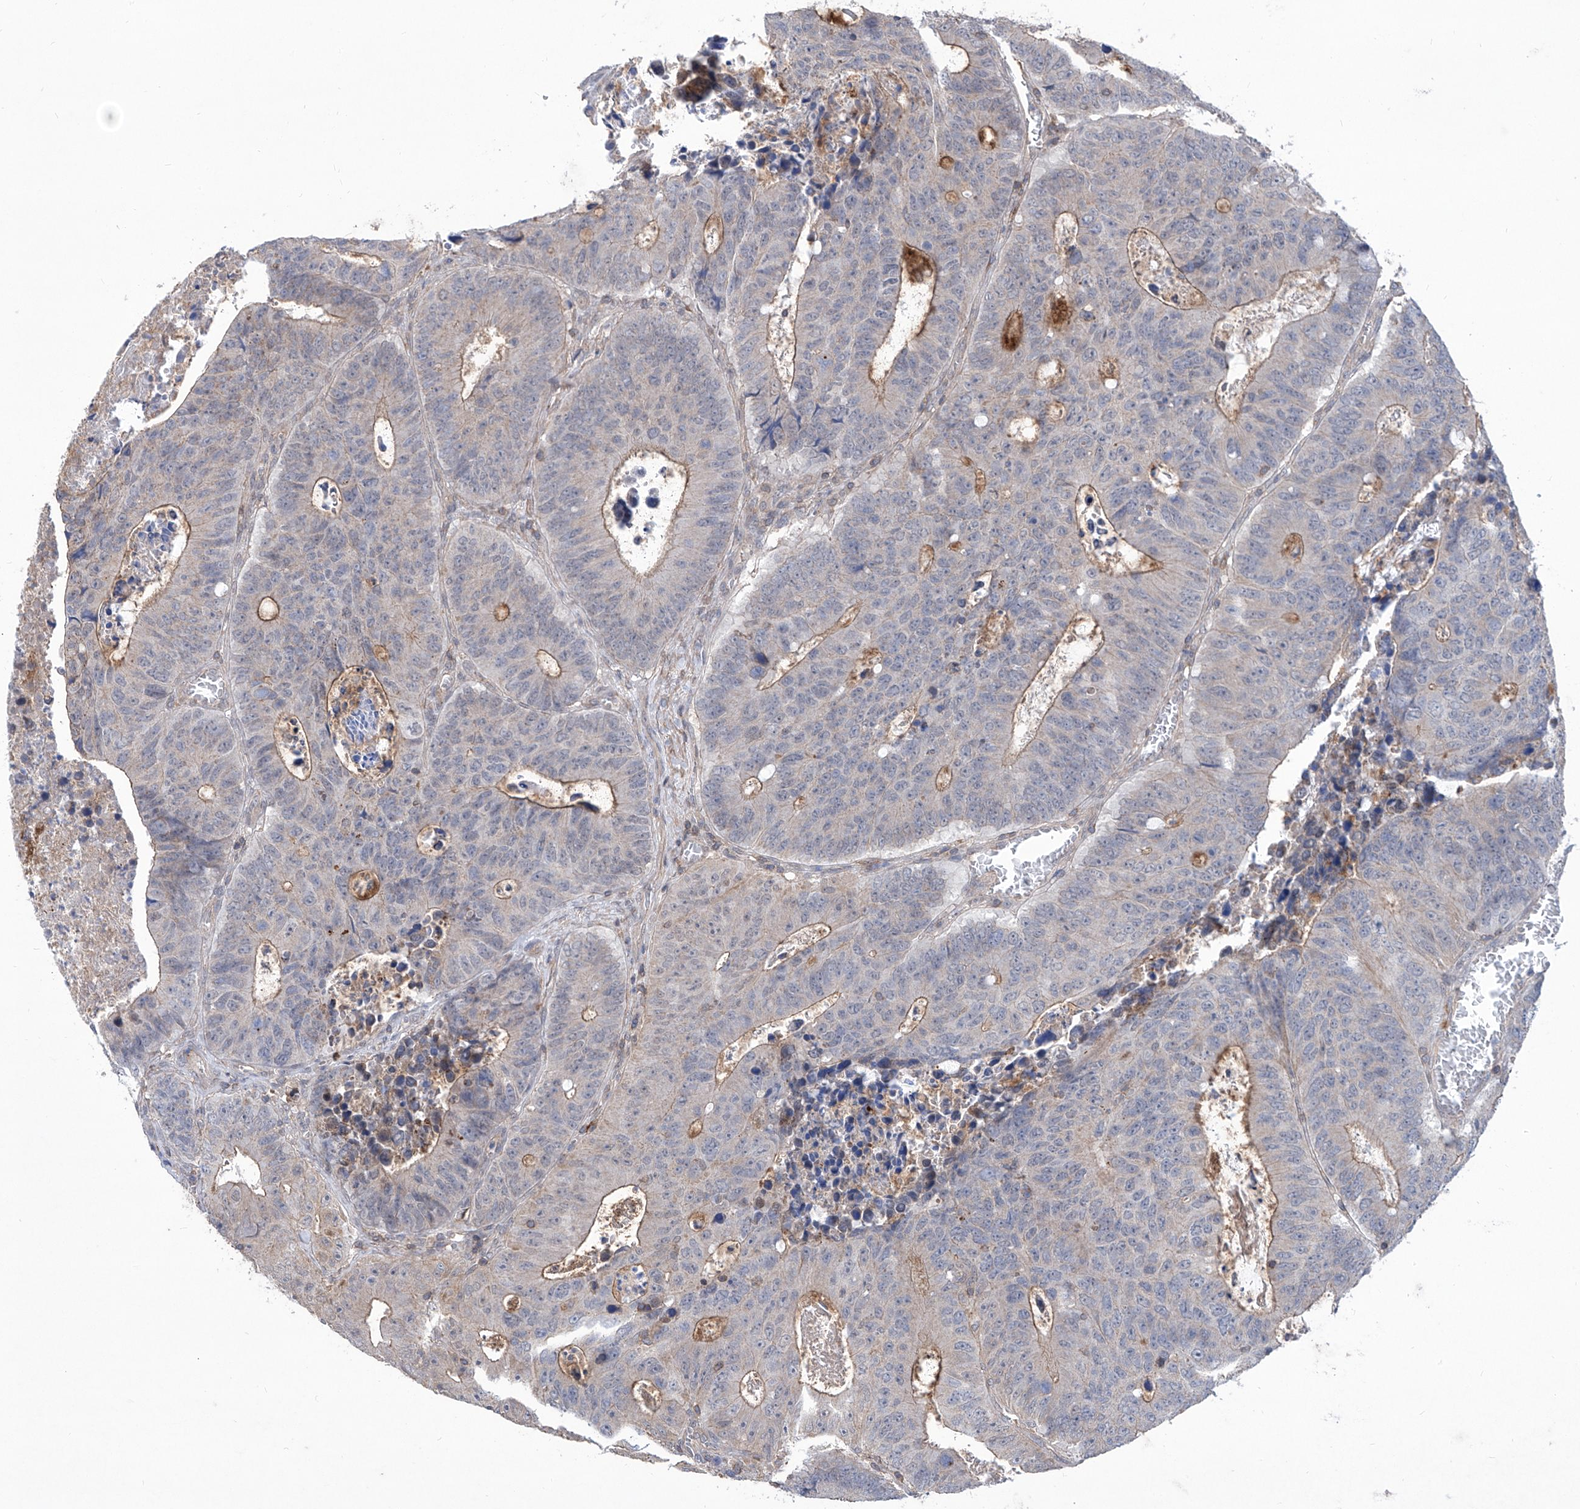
{"staining": {"intensity": "moderate", "quantity": "25%-75%", "location": "cytoplasmic/membranous"}, "tissue": "colorectal cancer", "cell_type": "Tumor cells", "image_type": "cancer", "snomed": [{"axis": "morphology", "description": "Adenocarcinoma, NOS"}, {"axis": "topography", "description": "Colon"}], "caption": "Immunohistochemistry (IHC) staining of adenocarcinoma (colorectal), which exhibits medium levels of moderate cytoplasmic/membranous positivity in approximately 25%-75% of tumor cells indicating moderate cytoplasmic/membranous protein expression. The staining was performed using DAB (3,3'-diaminobenzidine) (brown) for protein detection and nuclei were counterstained in hematoxylin (blue).", "gene": "KIFC2", "patient": {"sex": "male", "age": 87}}